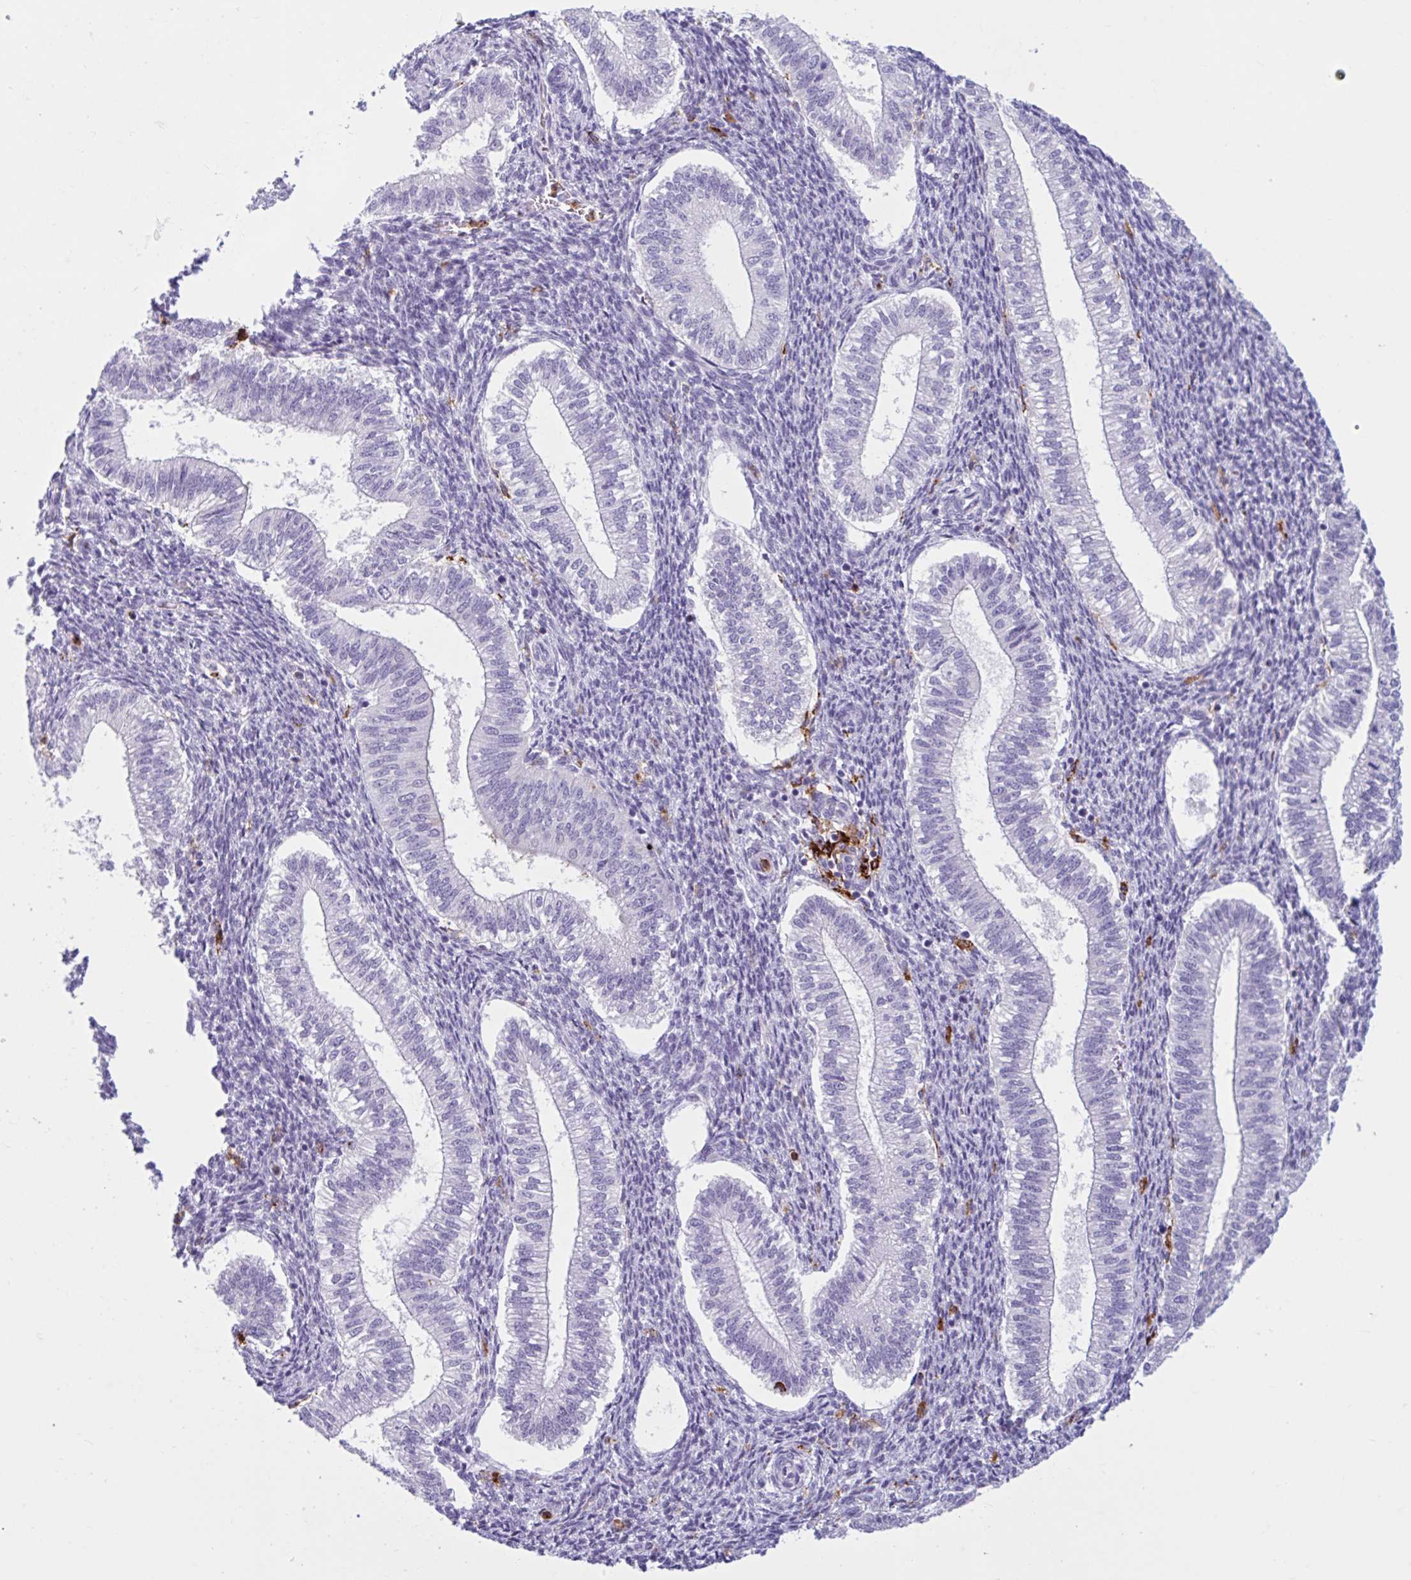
{"staining": {"intensity": "negative", "quantity": "none", "location": "none"}, "tissue": "endometrium", "cell_type": "Cells in endometrial stroma", "image_type": "normal", "snomed": [{"axis": "morphology", "description": "Normal tissue, NOS"}, {"axis": "topography", "description": "Endometrium"}], "caption": "The IHC micrograph has no significant expression in cells in endometrial stroma of endometrium.", "gene": "CEP120", "patient": {"sex": "female", "age": 25}}